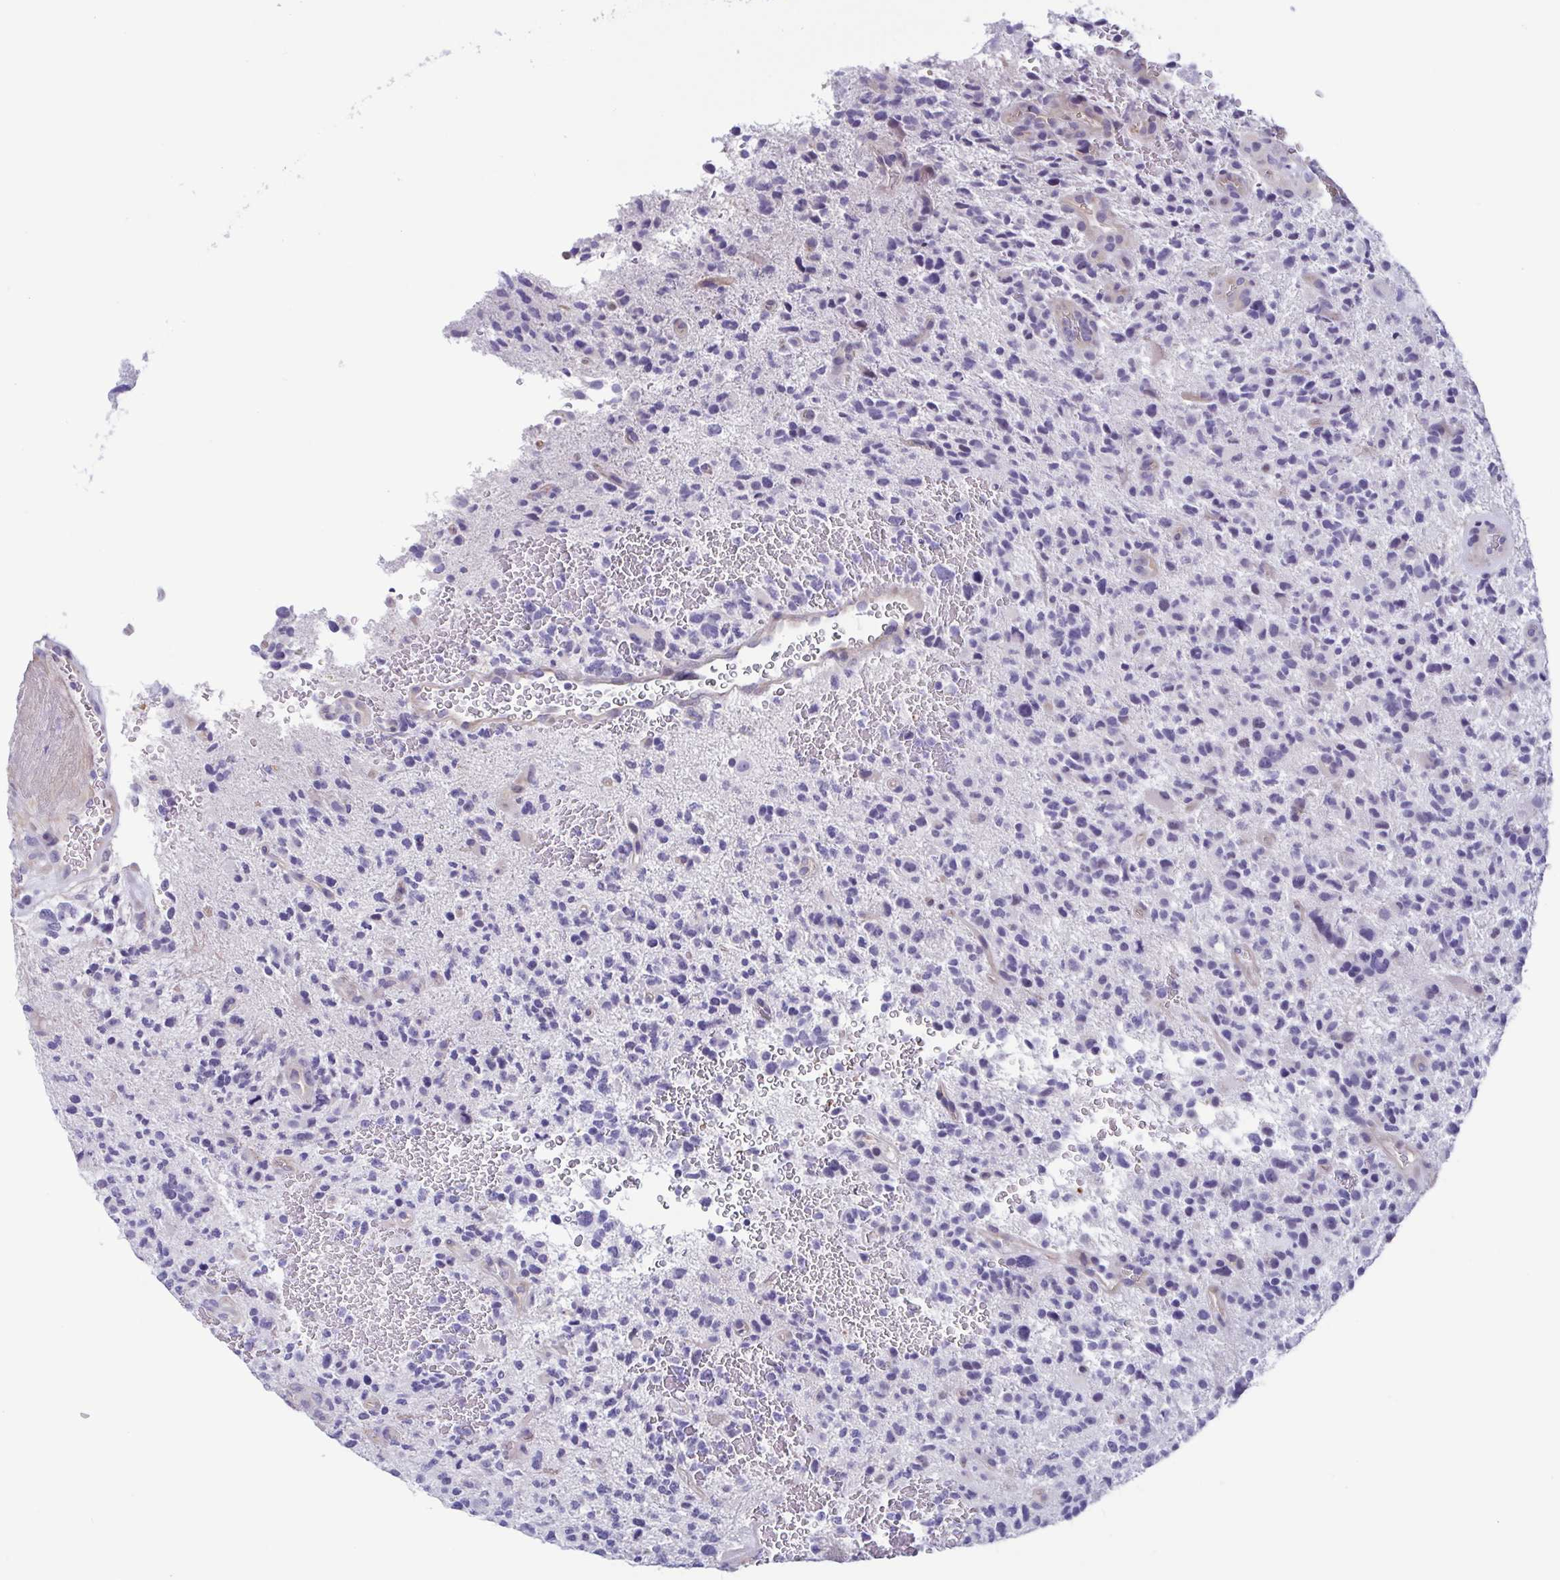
{"staining": {"intensity": "negative", "quantity": "none", "location": "none"}, "tissue": "glioma", "cell_type": "Tumor cells", "image_type": "cancer", "snomed": [{"axis": "morphology", "description": "Glioma, malignant, High grade"}, {"axis": "topography", "description": "Brain"}], "caption": "Photomicrograph shows no significant protein positivity in tumor cells of malignant glioma (high-grade).", "gene": "MORC4", "patient": {"sex": "female", "age": 71}}